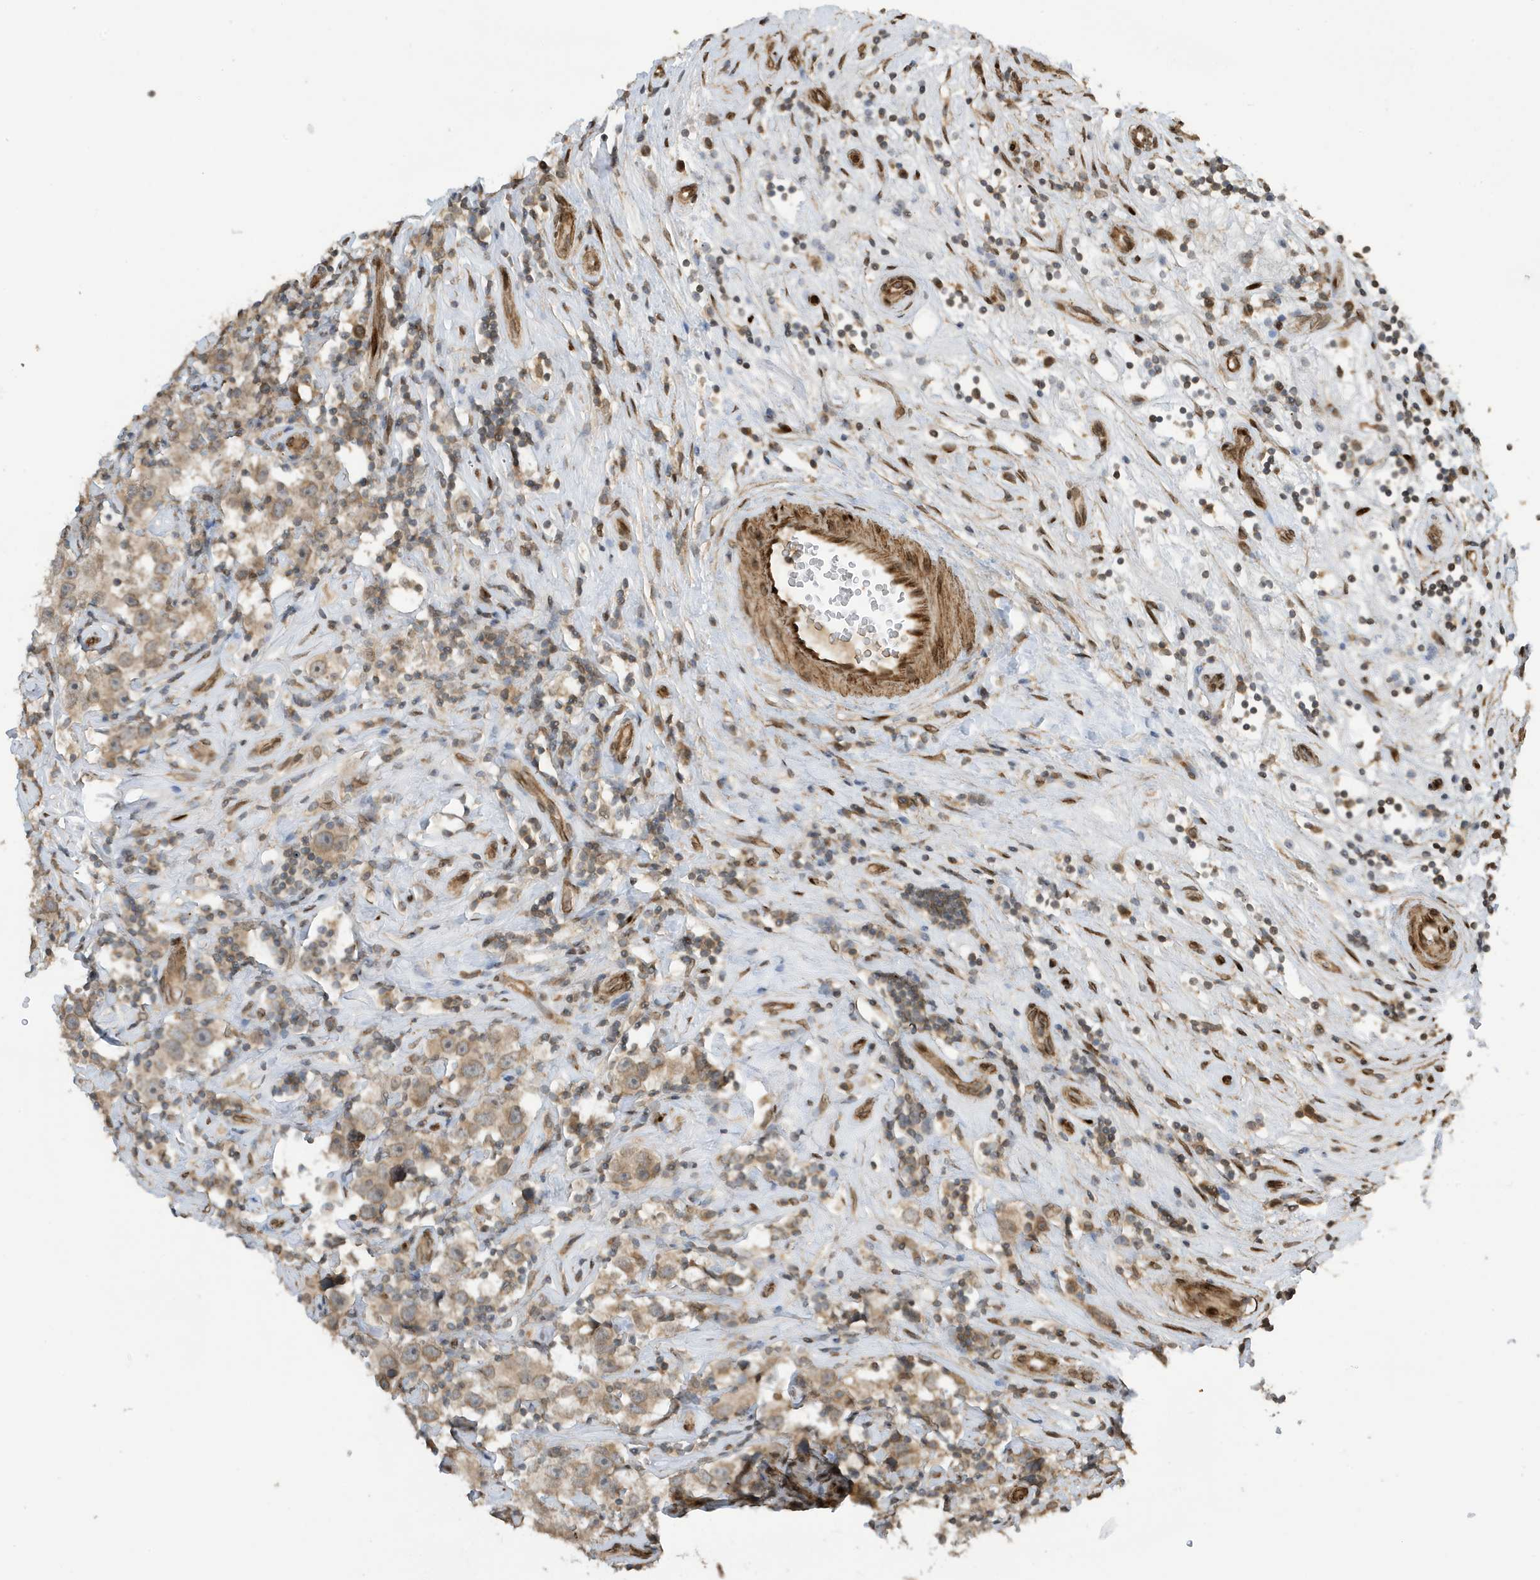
{"staining": {"intensity": "weak", "quantity": ">75%", "location": "cytoplasmic/membranous"}, "tissue": "testis cancer", "cell_type": "Tumor cells", "image_type": "cancer", "snomed": [{"axis": "morphology", "description": "Seminoma, NOS"}, {"axis": "topography", "description": "Testis"}], "caption": "This histopathology image displays immunohistochemistry (IHC) staining of human testis cancer, with low weak cytoplasmic/membranous positivity in about >75% of tumor cells.", "gene": "DUSP18", "patient": {"sex": "male", "age": 49}}